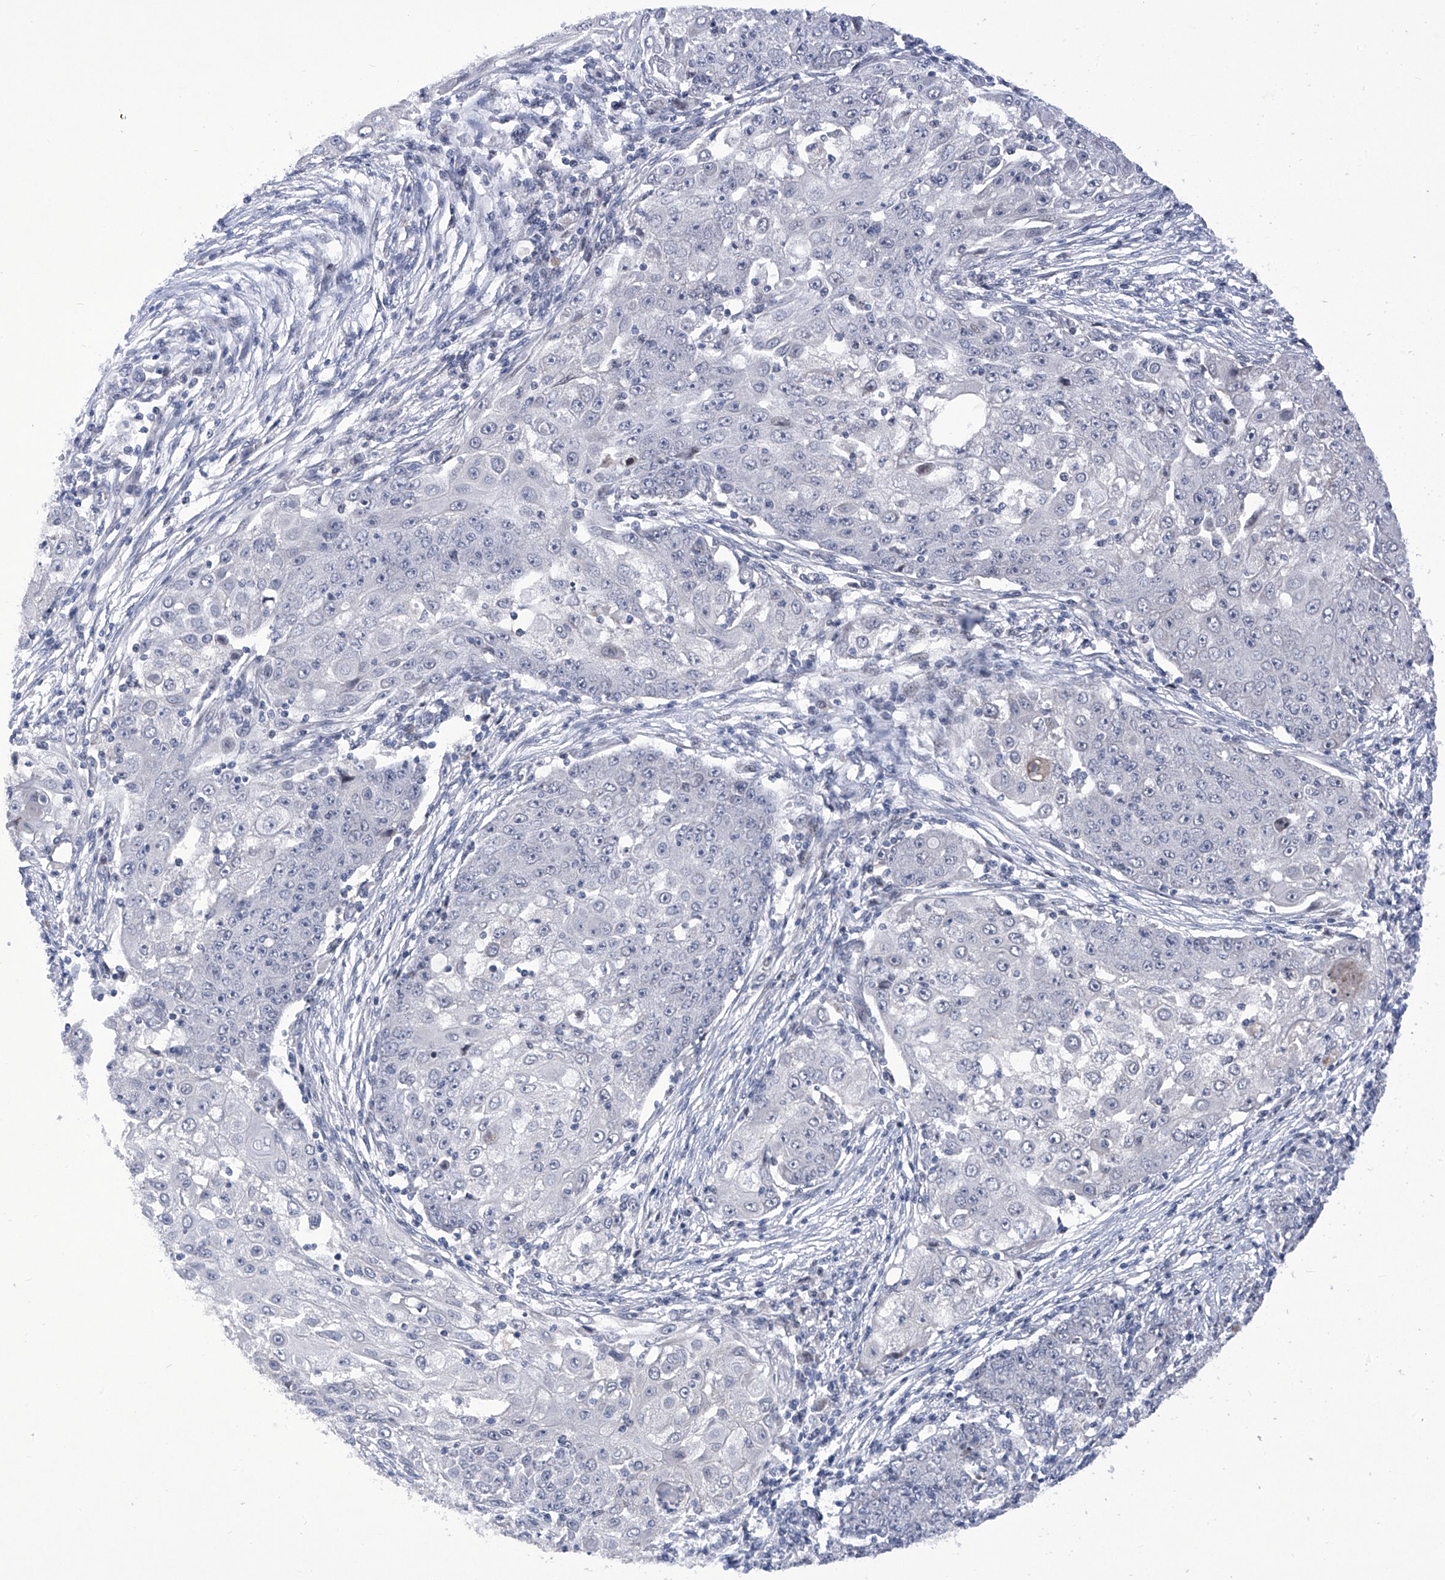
{"staining": {"intensity": "negative", "quantity": "none", "location": "none"}, "tissue": "ovarian cancer", "cell_type": "Tumor cells", "image_type": "cancer", "snomed": [{"axis": "morphology", "description": "Carcinoma, endometroid"}, {"axis": "topography", "description": "Ovary"}], "caption": "Immunohistochemistry of human ovarian cancer displays no positivity in tumor cells.", "gene": "NUFIP1", "patient": {"sex": "female", "age": 42}}